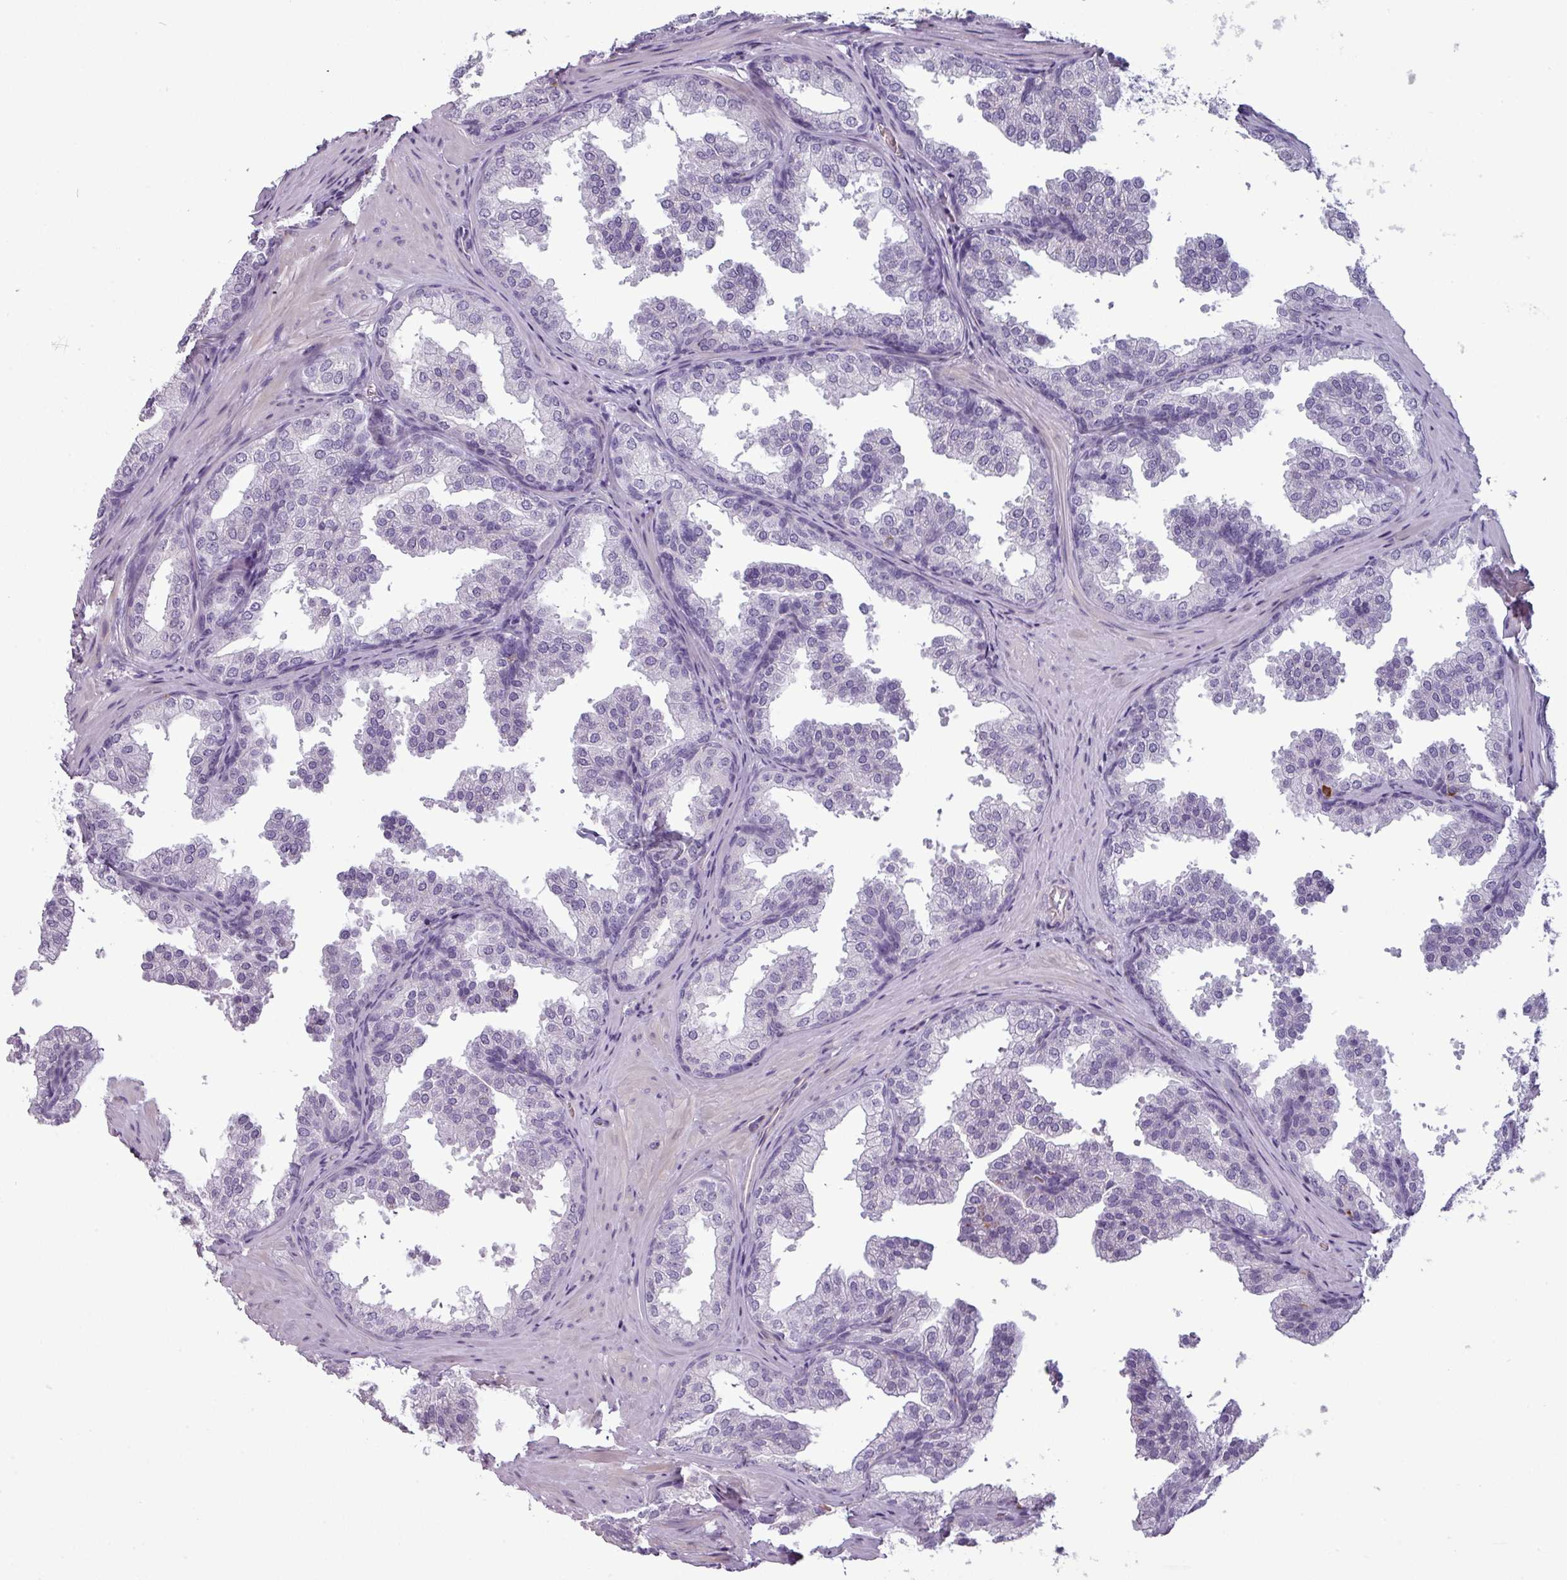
{"staining": {"intensity": "negative", "quantity": "none", "location": "none"}, "tissue": "prostate", "cell_type": "Glandular cells", "image_type": "normal", "snomed": [{"axis": "morphology", "description": "Normal tissue, NOS"}, {"axis": "topography", "description": "Prostate"}], "caption": "The photomicrograph displays no significant expression in glandular cells of prostate. (DAB immunohistochemistry, high magnification).", "gene": "AREL1", "patient": {"sex": "male", "age": 37}}